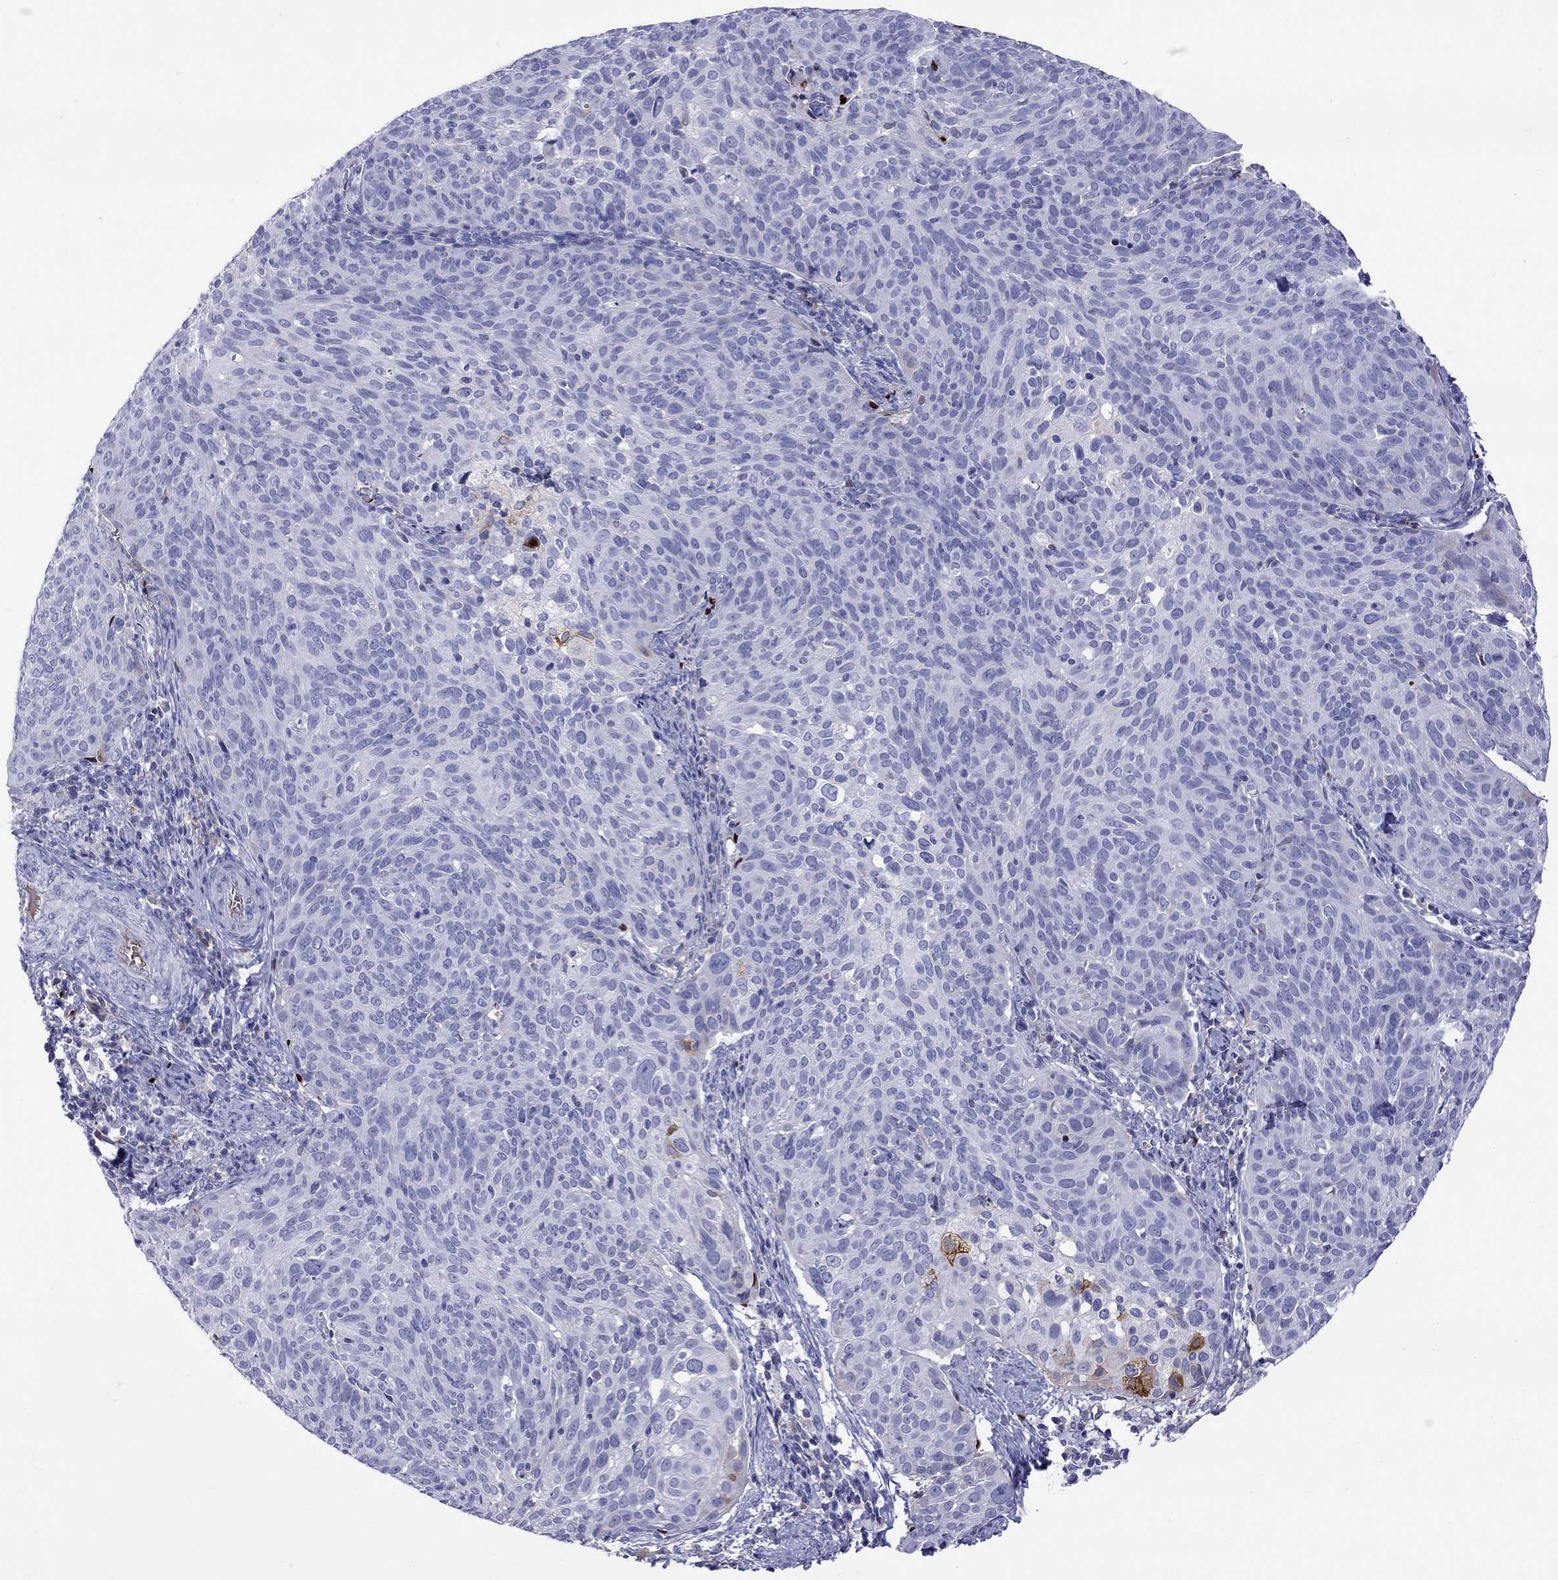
{"staining": {"intensity": "negative", "quantity": "none", "location": "none"}, "tissue": "cervical cancer", "cell_type": "Tumor cells", "image_type": "cancer", "snomed": [{"axis": "morphology", "description": "Squamous cell carcinoma, NOS"}, {"axis": "topography", "description": "Cervix"}], "caption": "The photomicrograph displays no significant staining in tumor cells of cervical cancer.", "gene": "SERPINA3", "patient": {"sex": "female", "age": 39}}